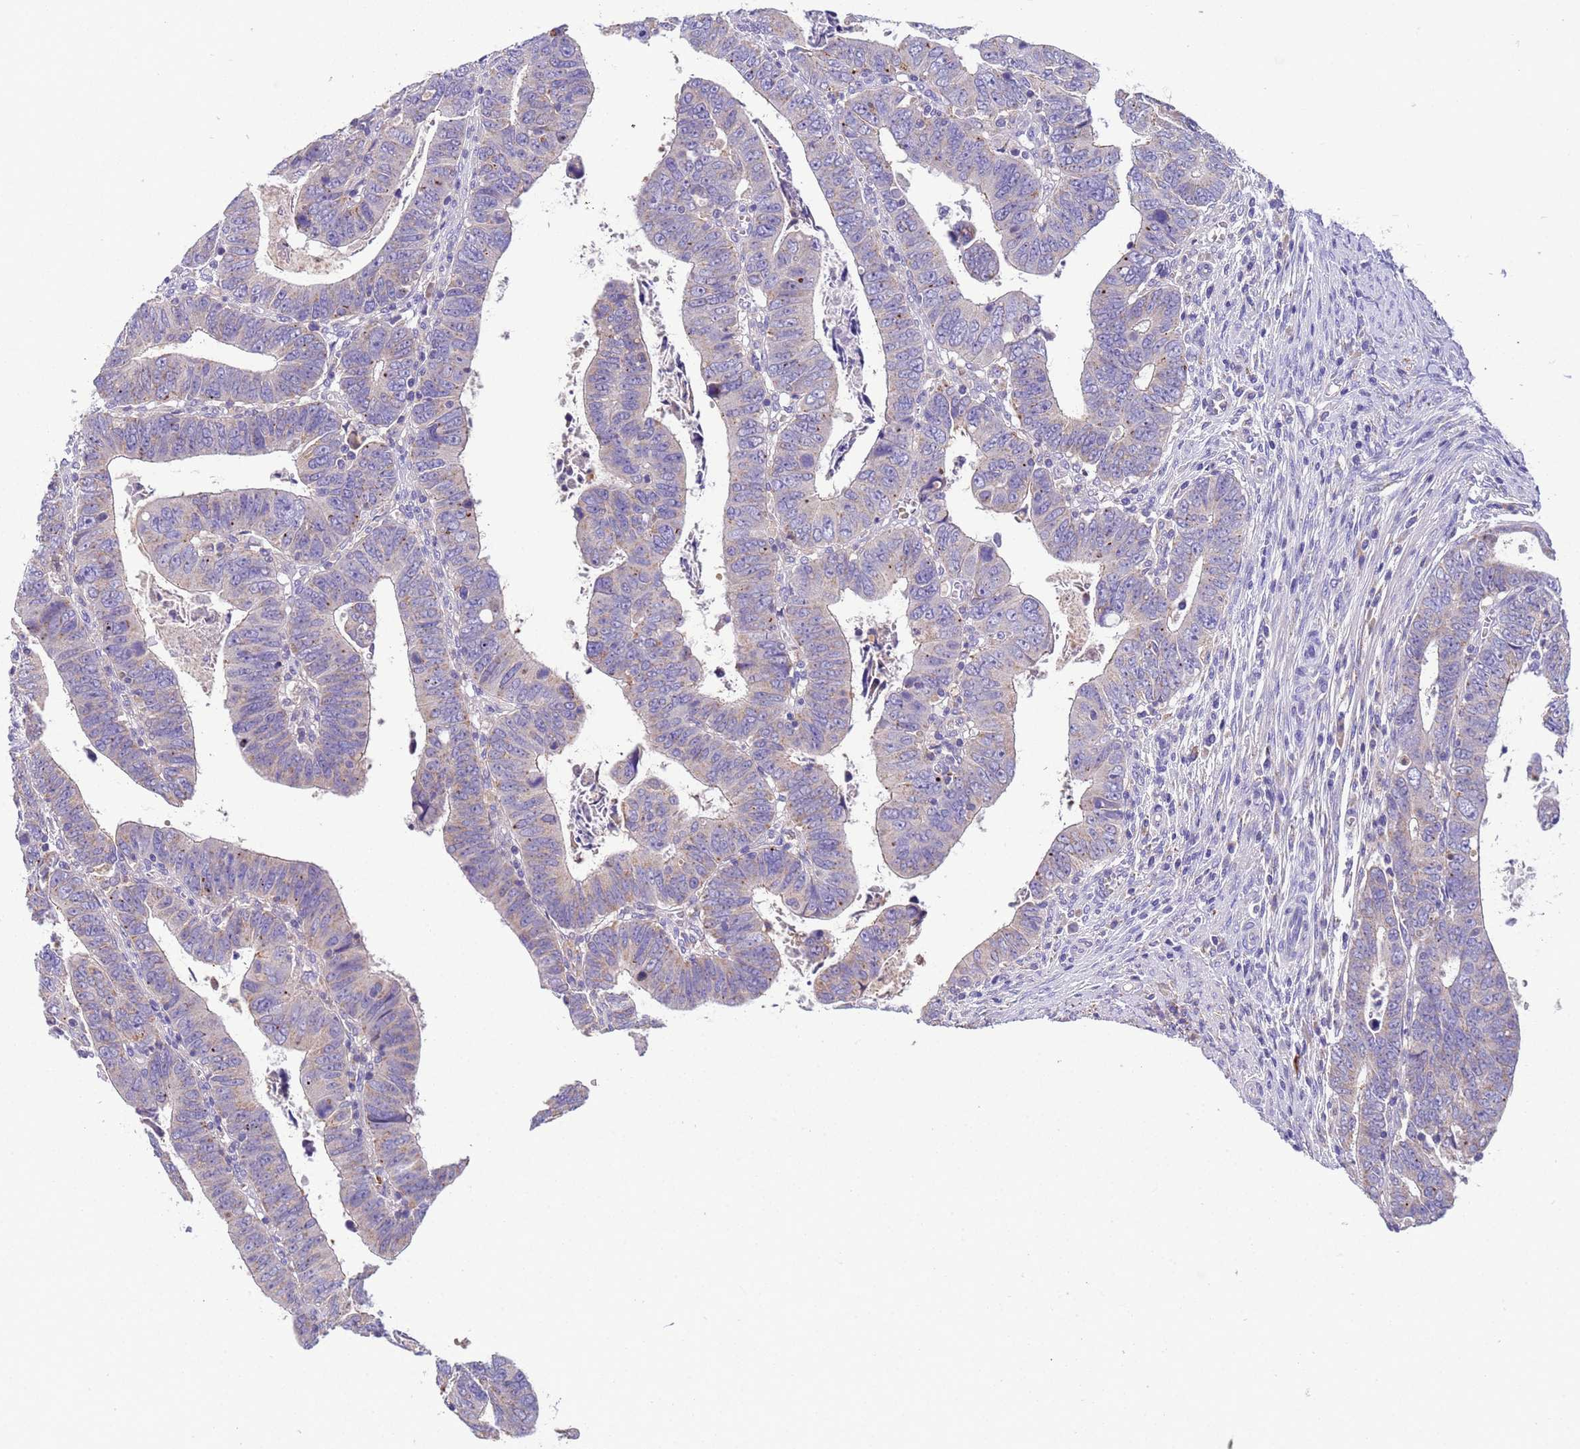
{"staining": {"intensity": "weak", "quantity": "<25%", "location": "cytoplasmic/membranous"}, "tissue": "colorectal cancer", "cell_type": "Tumor cells", "image_type": "cancer", "snomed": [{"axis": "morphology", "description": "Normal tissue, NOS"}, {"axis": "morphology", "description": "Adenocarcinoma, NOS"}, {"axis": "topography", "description": "Rectum"}], "caption": "IHC micrograph of neoplastic tissue: human adenocarcinoma (colorectal) stained with DAB (3,3'-diaminobenzidine) displays no significant protein positivity in tumor cells.", "gene": "SLC24A3", "patient": {"sex": "female", "age": 65}}